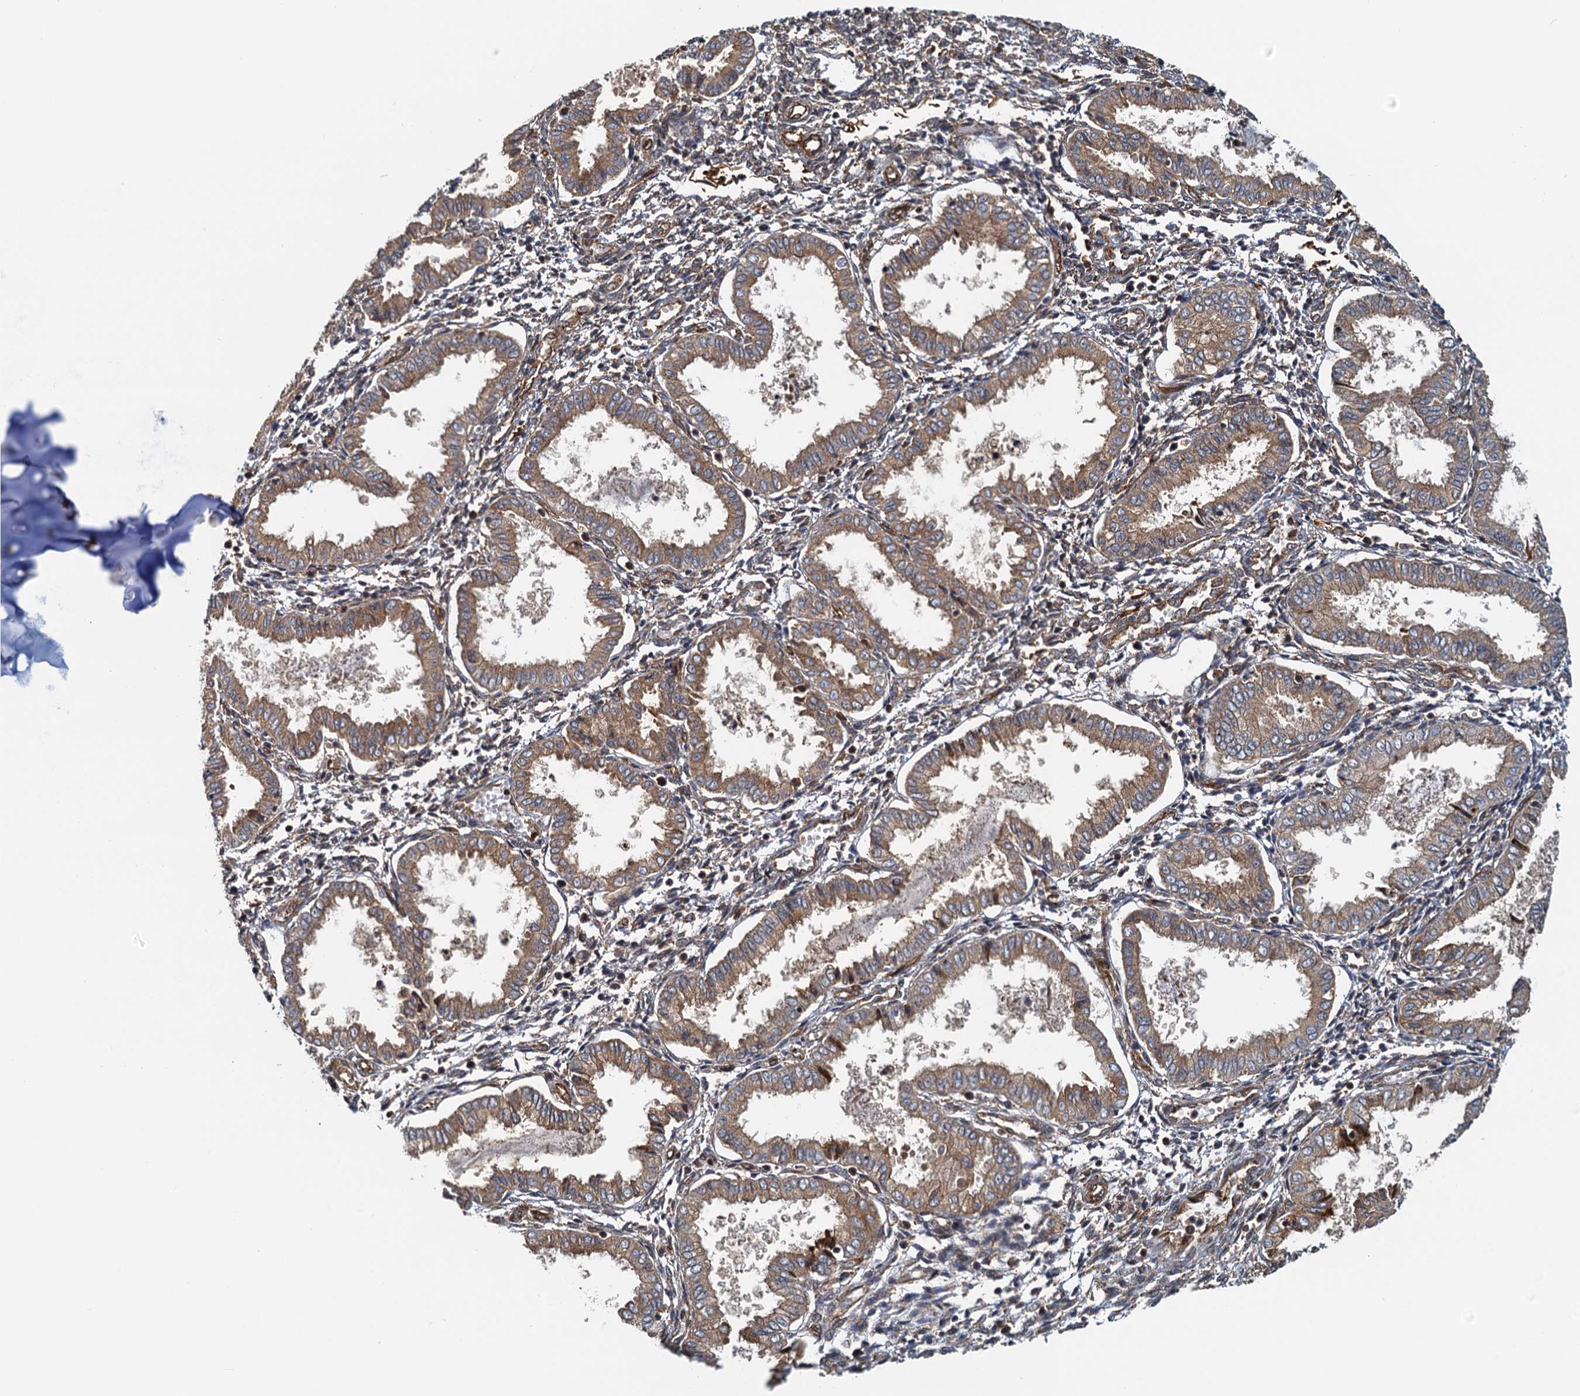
{"staining": {"intensity": "moderate", "quantity": "25%-75%", "location": "cytoplasmic/membranous"}, "tissue": "endometrium", "cell_type": "Cells in endometrial stroma", "image_type": "normal", "snomed": [{"axis": "morphology", "description": "Normal tissue, NOS"}, {"axis": "topography", "description": "Endometrium"}], "caption": "Immunohistochemistry (IHC) staining of unremarkable endometrium, which exhibits medium levels of moderate cytoplasmic/membranous positivity in about 25%-75% of cells in endometrial stroma indicating moderate cytoplasmic/membranous protein expression. The staining was performed using DAB (3,3'-diaminobenzidine) (brown) for protein detection and nuclei were counterstained in hematoxylin (blue).", "gene": "NIPAL3", "patient": {"sex": "female", "age": 33}}